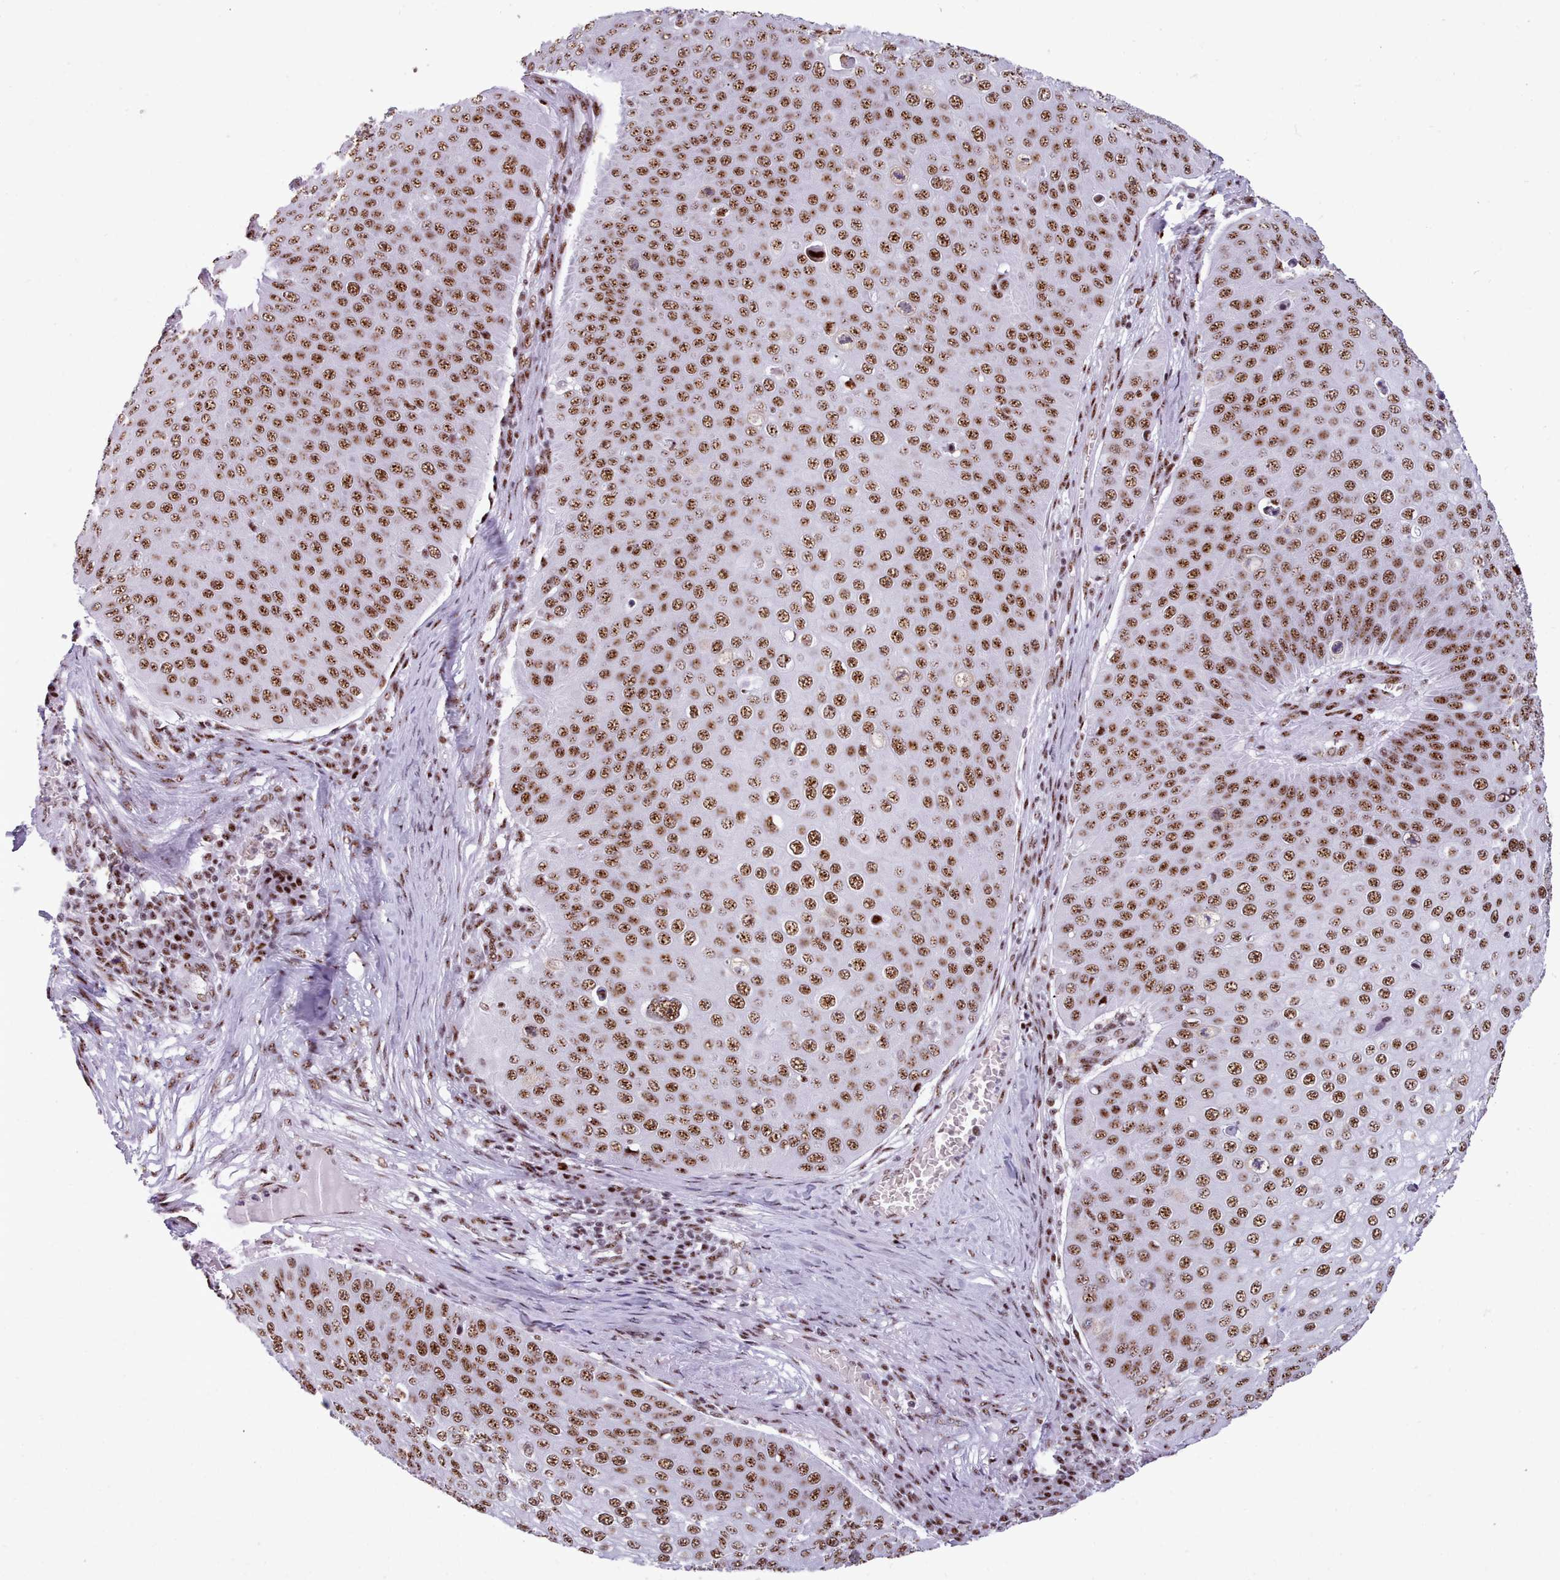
{"staining": {"intensity": "strong", "quantity": ">75%", "location": "nuclear"}, "tissue": "skin cancer", "cell_type": "Tumor cells", "image_type": "cancer", "snomed": [{"axis": "morphology", "description": "Squamous cell carcinoma, NOS"}, {"axis": "topography", "description": "Skin"}], "caption": "Squamous cell carcinoma (skin) tissue reveals strong nuclear expression in approximately >75% of tumor cells Nuclei are stained in blue.", "gene": "TMEM35B", "patient": {"sex": "male", "age": 71}}